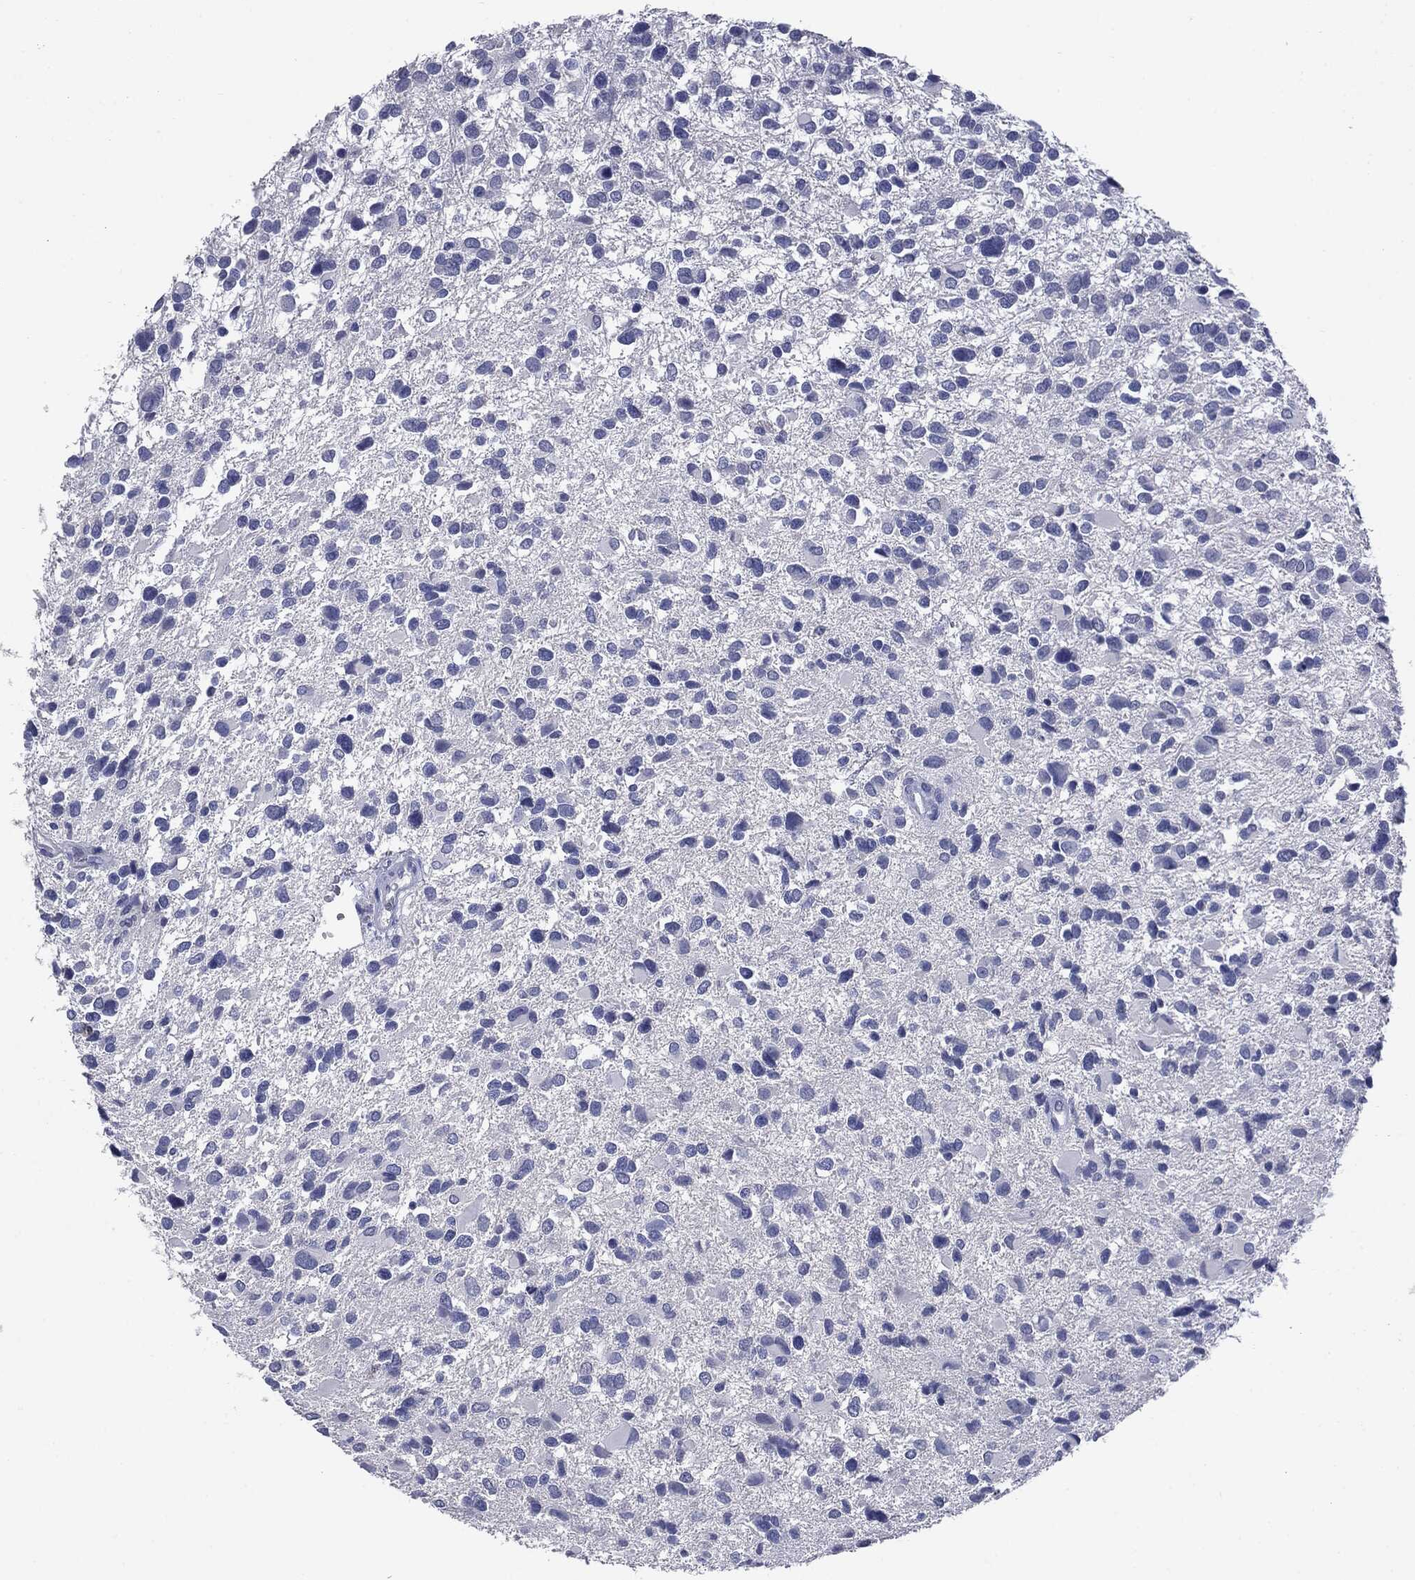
{"staining": {"intensity": "negative", "quantity": "none", "location": "none"}, "tissue": "glioma", "cell_type": "Tumor cells", "image_type": "cancer", "snomed": [{"axis": "morphology", "description": "Glioma, malignant, Low grade"}, {"axis": "topography", "description": "Brain"}], "caption": "An immunohistochemistry (IHC) photomicrograph of malignant low-grade glioma is shown. There is no staining in tumor cells of malignant low-grade glioma.", "gene": "TSHB", "patient": {"sex": "female", "age": 32}}